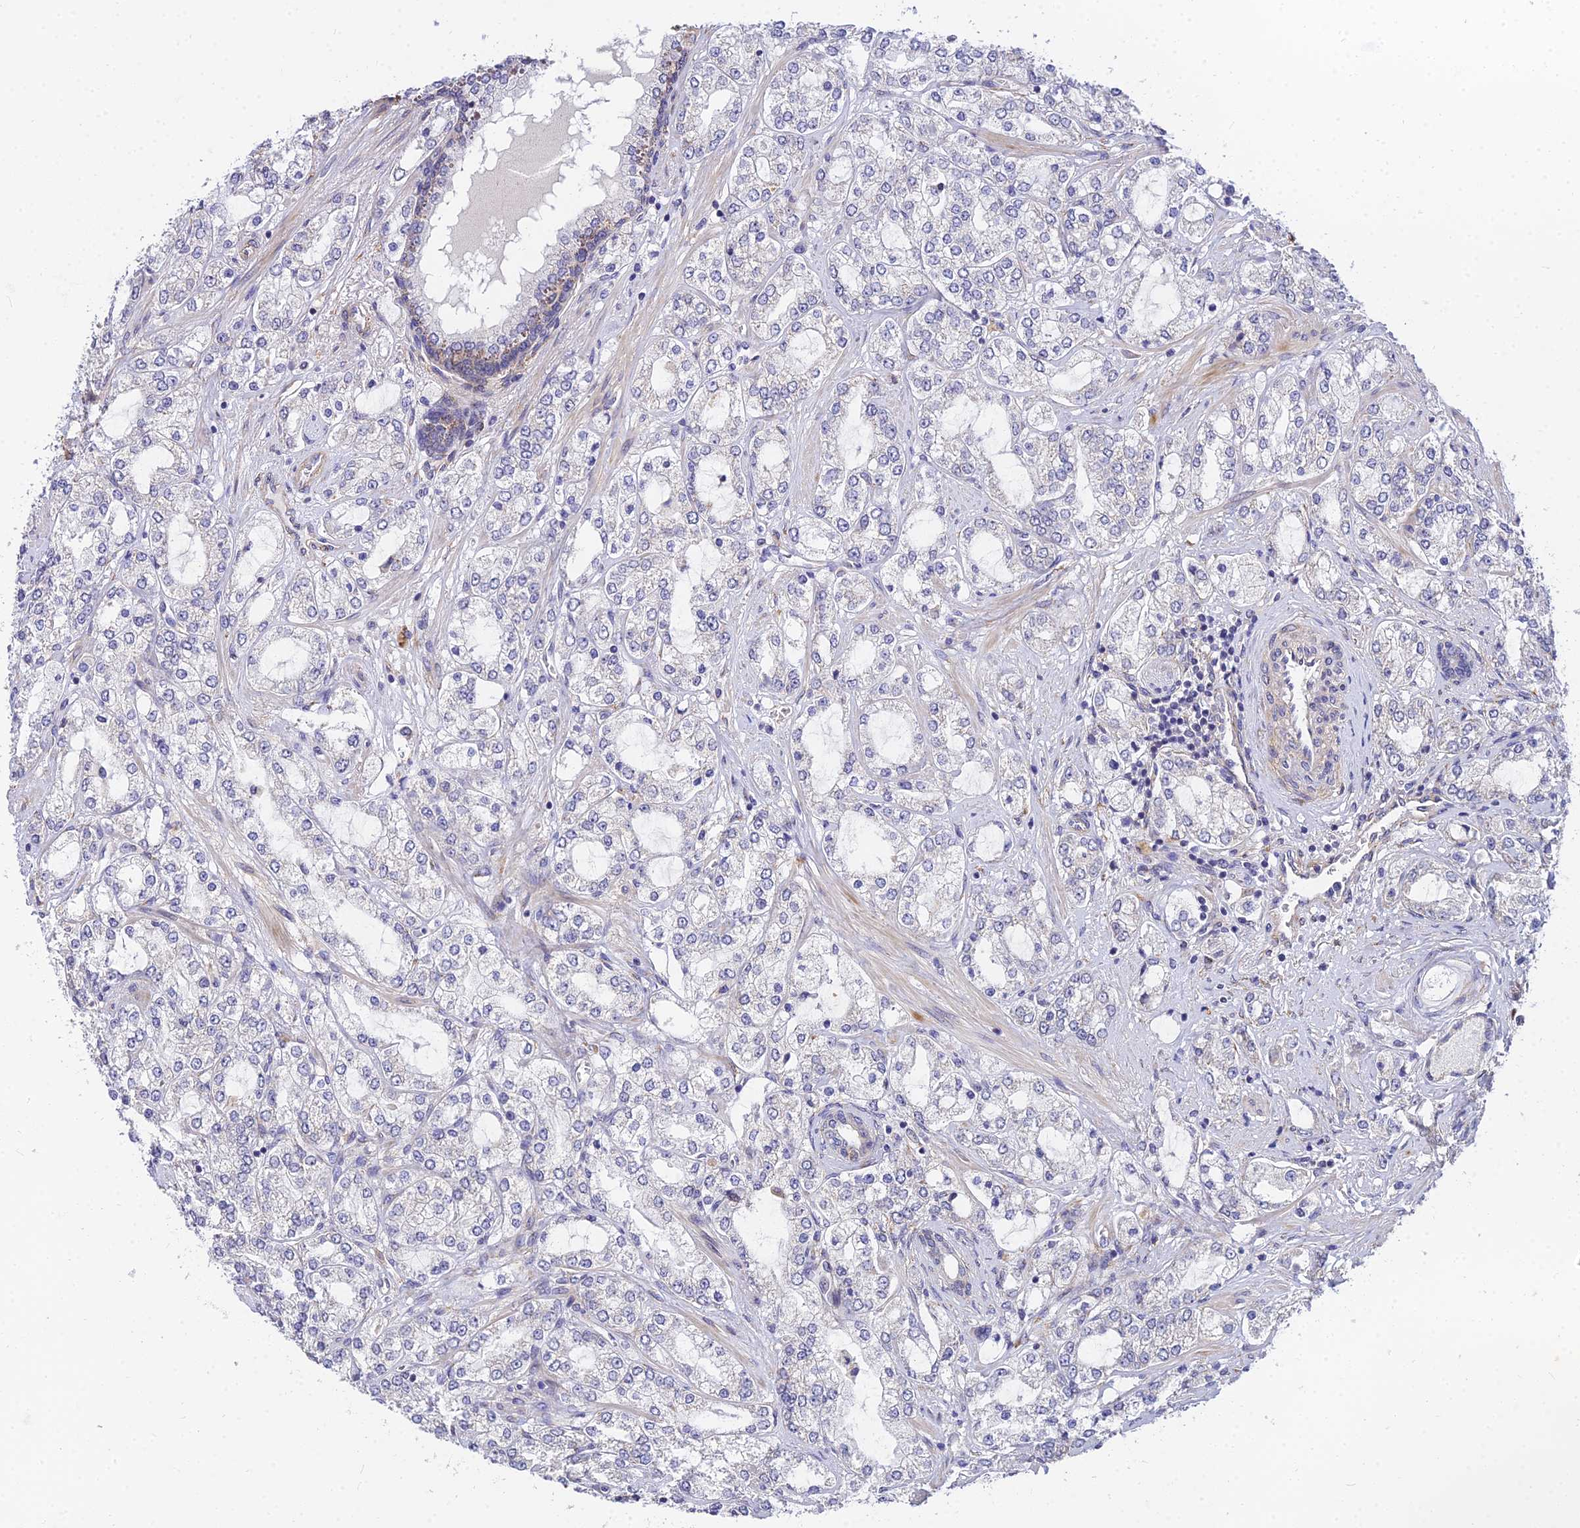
{"staining": {"intensity": "negative", "quantity": "none", "location": "none"}, "tissue": "prostate cancer", "cell_type": "Tumor cells", "image_type": "cancer", "snomed": [{"axis": "morphology", "description": "Adenocarcinoma, High grade"}, {"axis": "topography", "description": "Prostate"}], "caption": "Immunohistochemistry micrograph of prostate adenocarcinoma (high-grade) stained for a protein (brown), which displays no positivity in tumor cells. (DAB (3,3'-diaminobenzidine) immunohistochemistry, high magnification).", "gene": "ARL8B", "patient": {"sex": "male", "age": 64}}